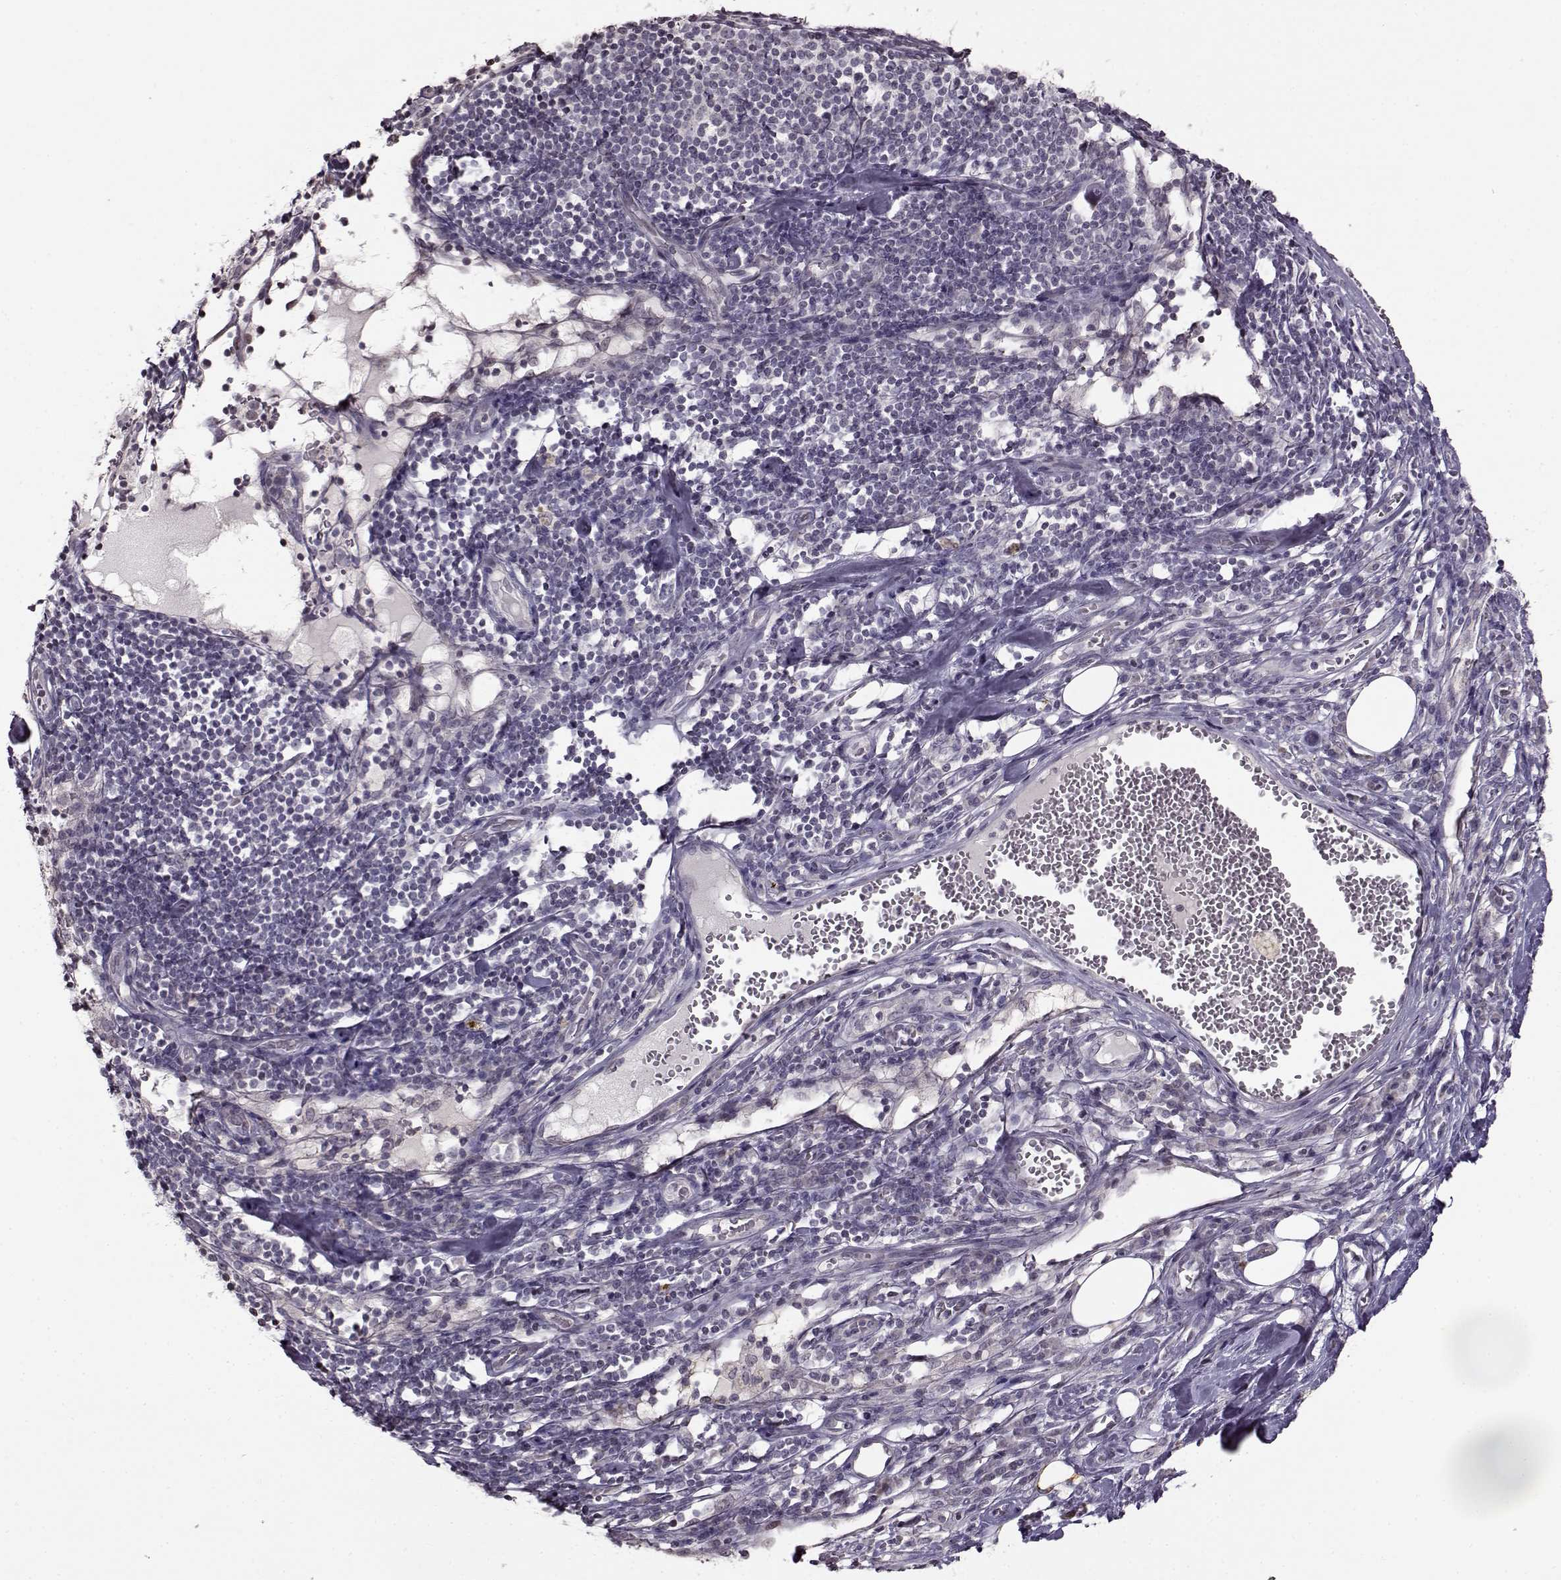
{"staining": {"intensity": "negative", "quantity": "none", "location": "none"}, "tissue": "melanoma", "cell_type": "Tumor cells", "image_type": "cancer", "snomed": [{"axis": "morphology", "description": "Malignant melanoma, Metastatic site"}, {"axis": "topography", "description": "Lymph node"}], "caption": "Melanoma was stained to show a protein in brown. There is no significant positivity in tumor cells. (Immunohistochemistry (ihc), brightfield microscopy, high magnification).", "gene": "FSHB", "patient": {"sex": "female", "age": 64}}